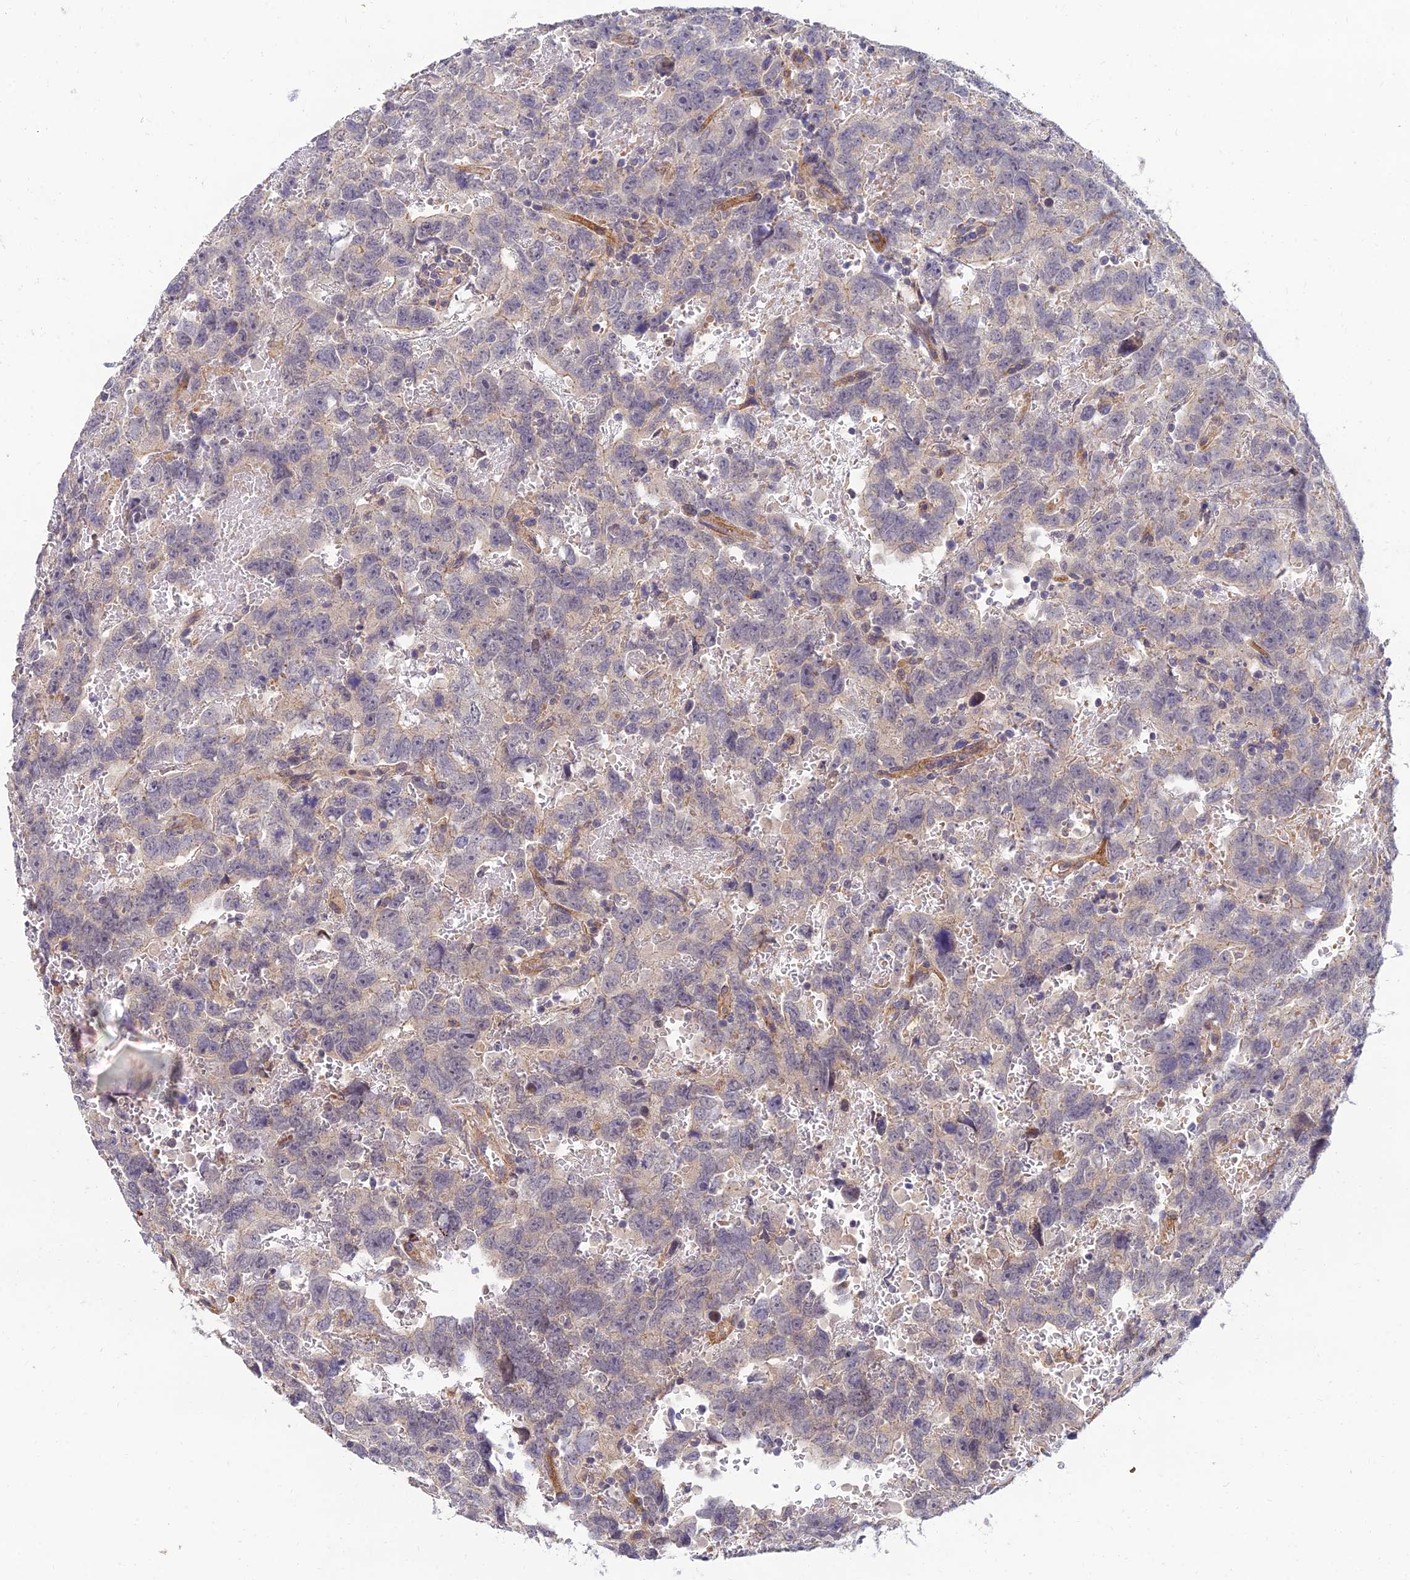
{"staining": {"intensity": "negative", "quantity": "none", "location": "none"}, "tissue": "testis cancer", "cell_type": "Tumor cells", "image_type": "cancer", "snomed": [{"axis": "morphology", "description": "Carcinoma, Embryonal, NOS"}, {"axis": "topography", "description": "Testis"}], "caption": "Photomicrograph shows no protein expression in tumor cells of testis cancer tissue.", "gene": "NPY", "patient": {"sex": "male", "age": 45}}